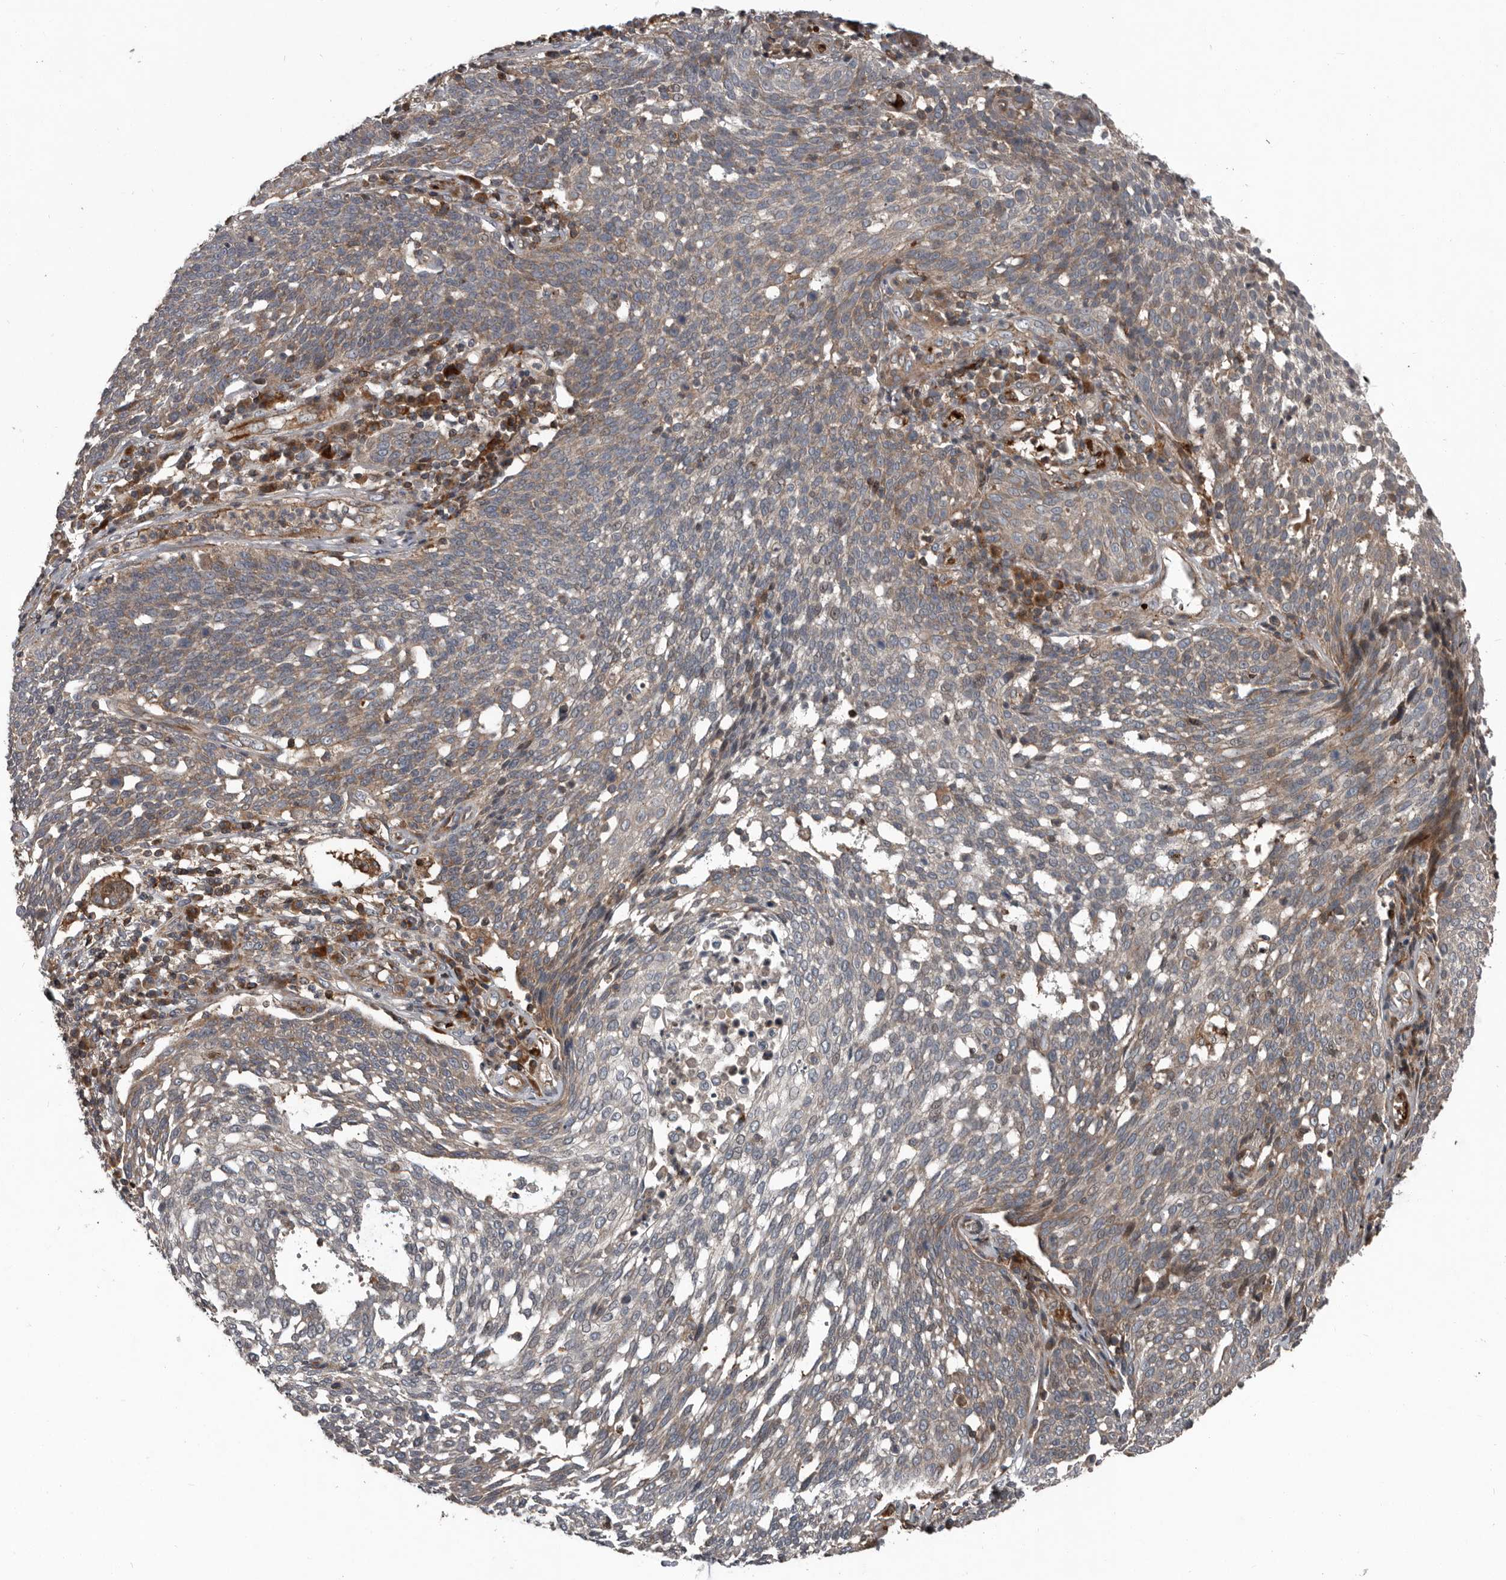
{"staining": {"intensity": "weak", "quantity": "25%-75%", "location": "cytoplasmic/membranous"}, "tissue": "cervical cancer", "cell_type": "Tumor cells", "image_type": "cancer", "snomed": [{"axis": "morphology", "description": "Squamous cell carcinoma, NOS"}, {"axis": "topography", "description": "Cervix"}], "caption": "A brown stain shows weak cytoplasmic/membranous staining of a protein in squamous cell carcinoma (cervical) tumor cells. (Brightfield microscopy of DAB IHC at high magnification).", "gene": "FBXO31", "patient": {"sex": "female", "age": 34}}